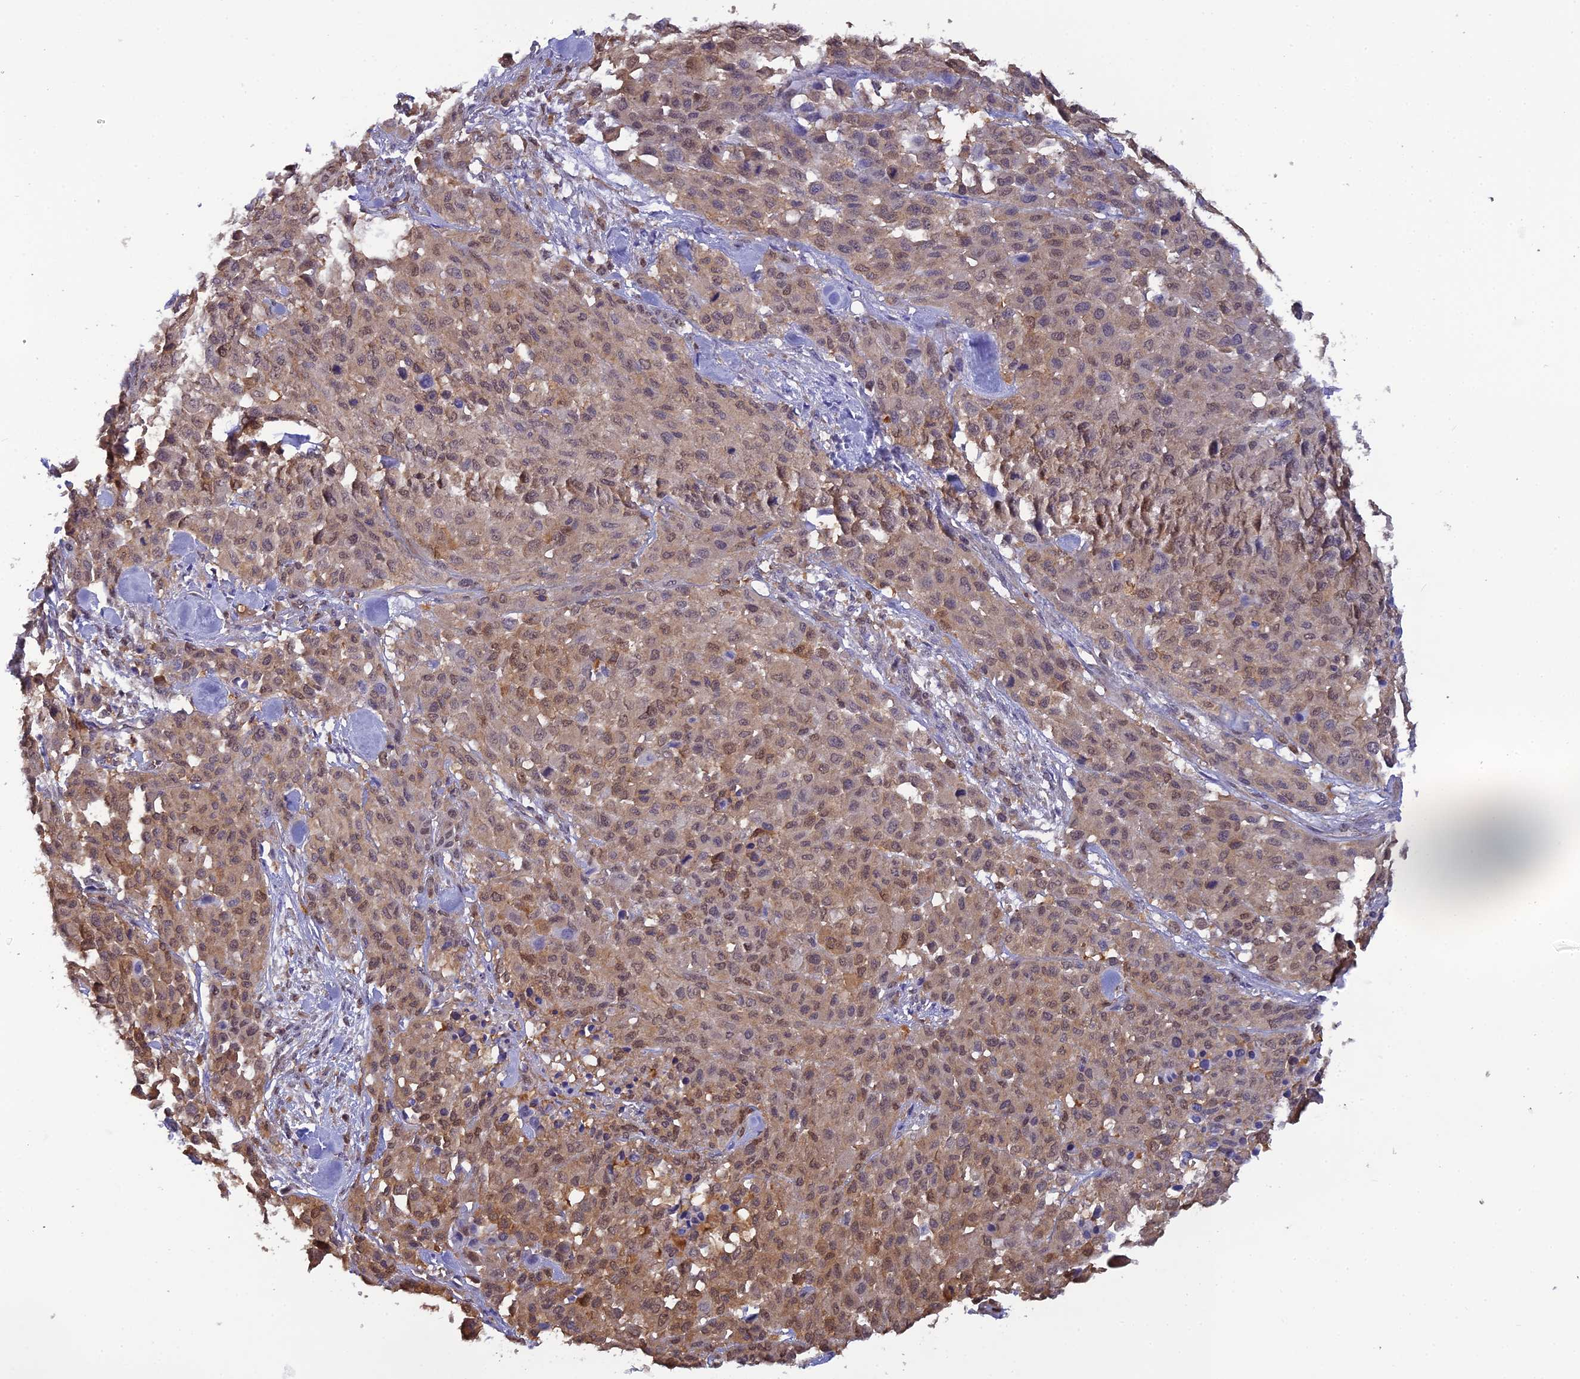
{"staining": {"intensity": "moderate", "quantity": "25%-75%", "location": "nuclear"}, "tissue": "melanoma", "cell_type": "Tumor cells", "image_type": "cancer", "snomed": [{"axis": "morphology", "description": "Malignant melanoma, Metastatic site"}, {"axis": "topography", "description": "Skin"}], "caption": "Human malignant melanoma (metastatic site) stained with a brown dye displays moderate nuclear positive positivity in approximately 25%-75% of tumor cells.", "gene": "HINT1", "patient": {"sex": "female", "age": 81}}